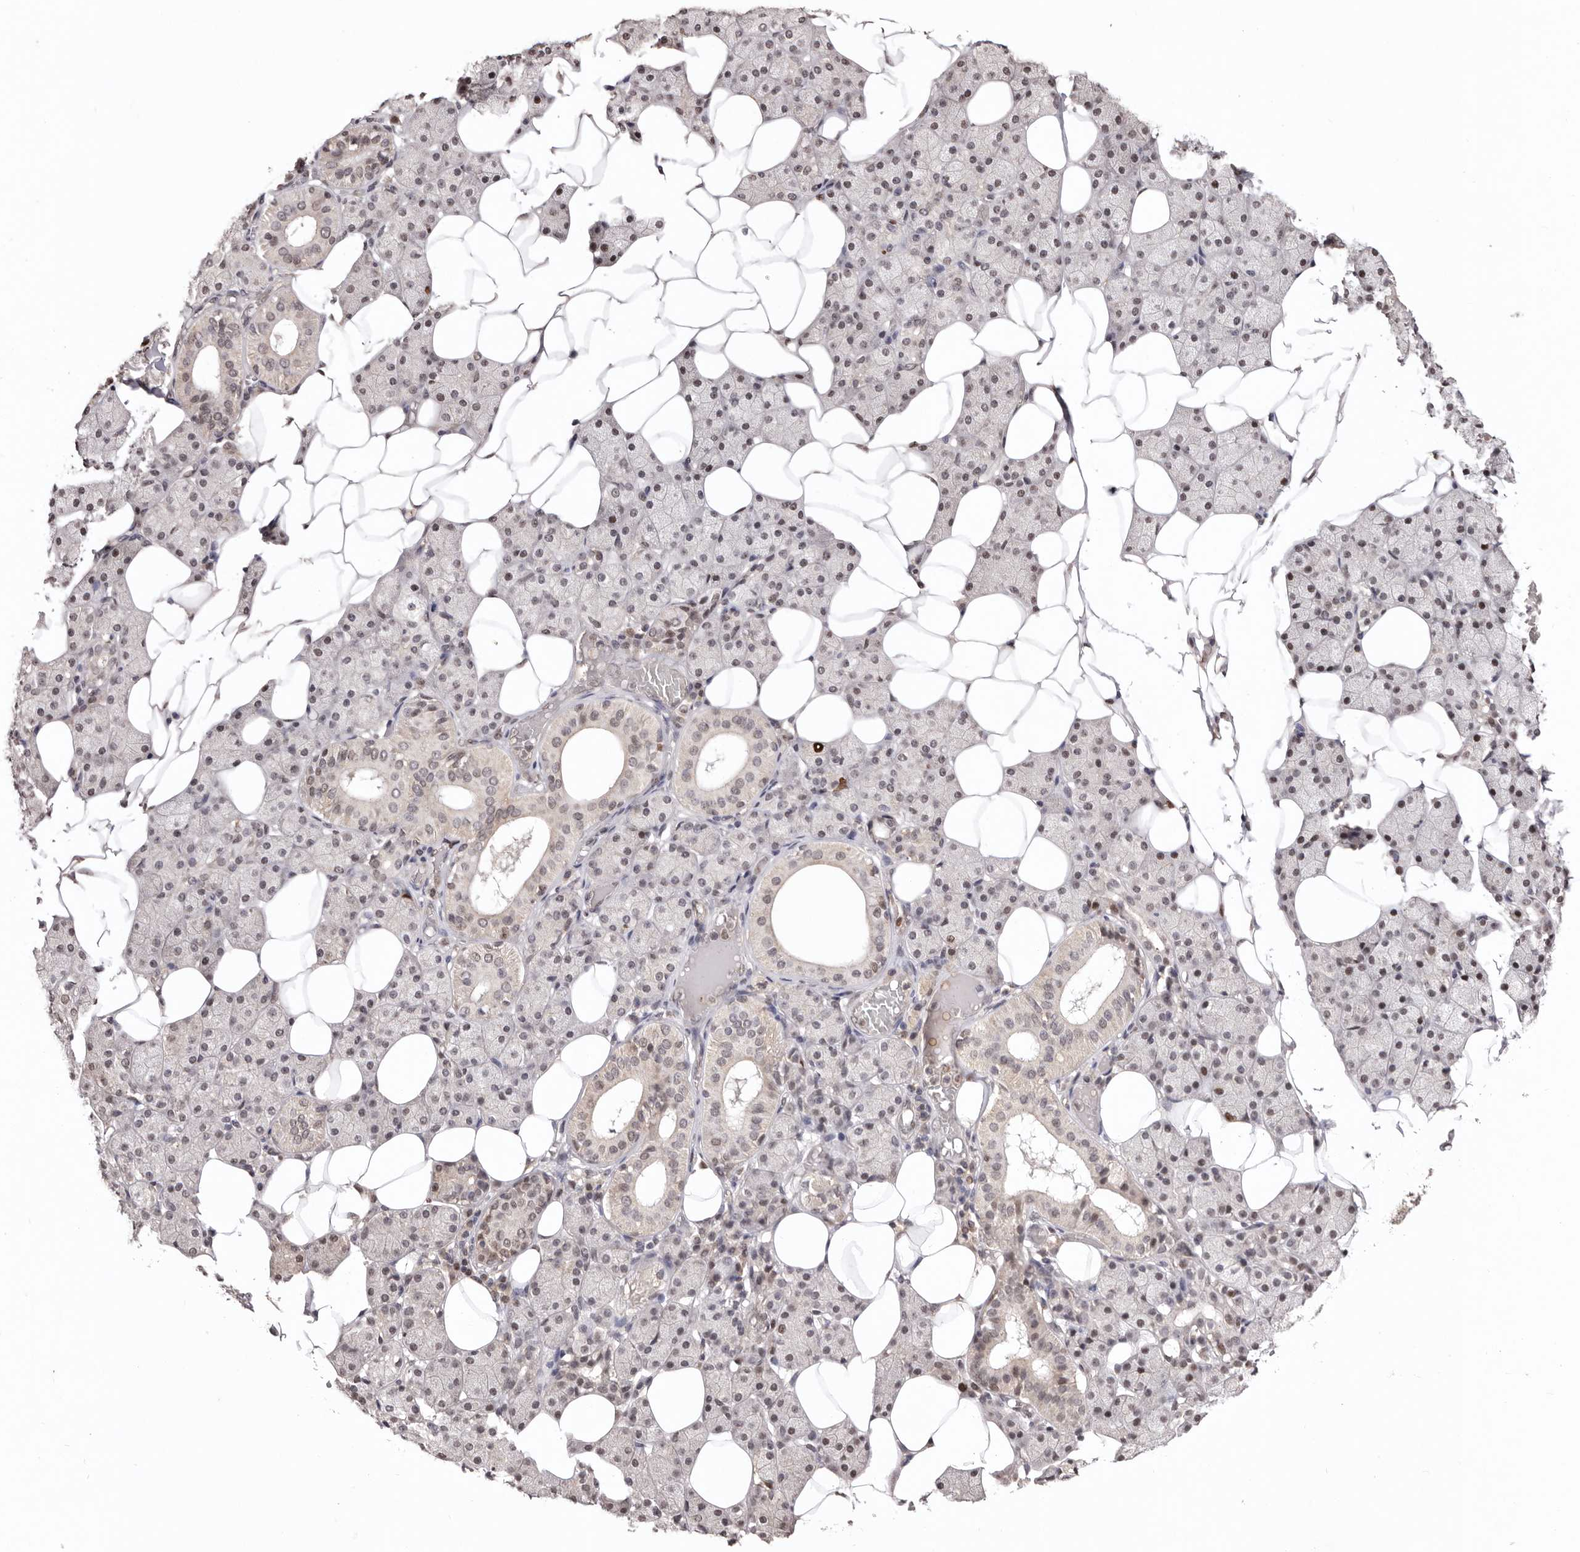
{"staining": {"intensity": "weak", "quantity": ">75%", "location": "nuclear"}, "tissue": "salivary gland", "cell_type": "Glandular cells", "image_type": "normal", "snomed": [{"axis": "morphology", "description": "Normal tissue, NOS"}, {"axis": "topography", "description": "Salivary gland"}], "caption": "Immunohistochemistry staining of benign salivary gland, which reveals low levels of weak nuclear expression in about >75% of glandular cells indicating weak nuclear protein positivity. The staining was performed using DAB (3,3'-diaminobenzidine) (brown) for protein detection and nuclei were counterstained in hematoxylin (blue).", "gene": "NOTCH1", "patient": {"sex": "female", "age": 33}}